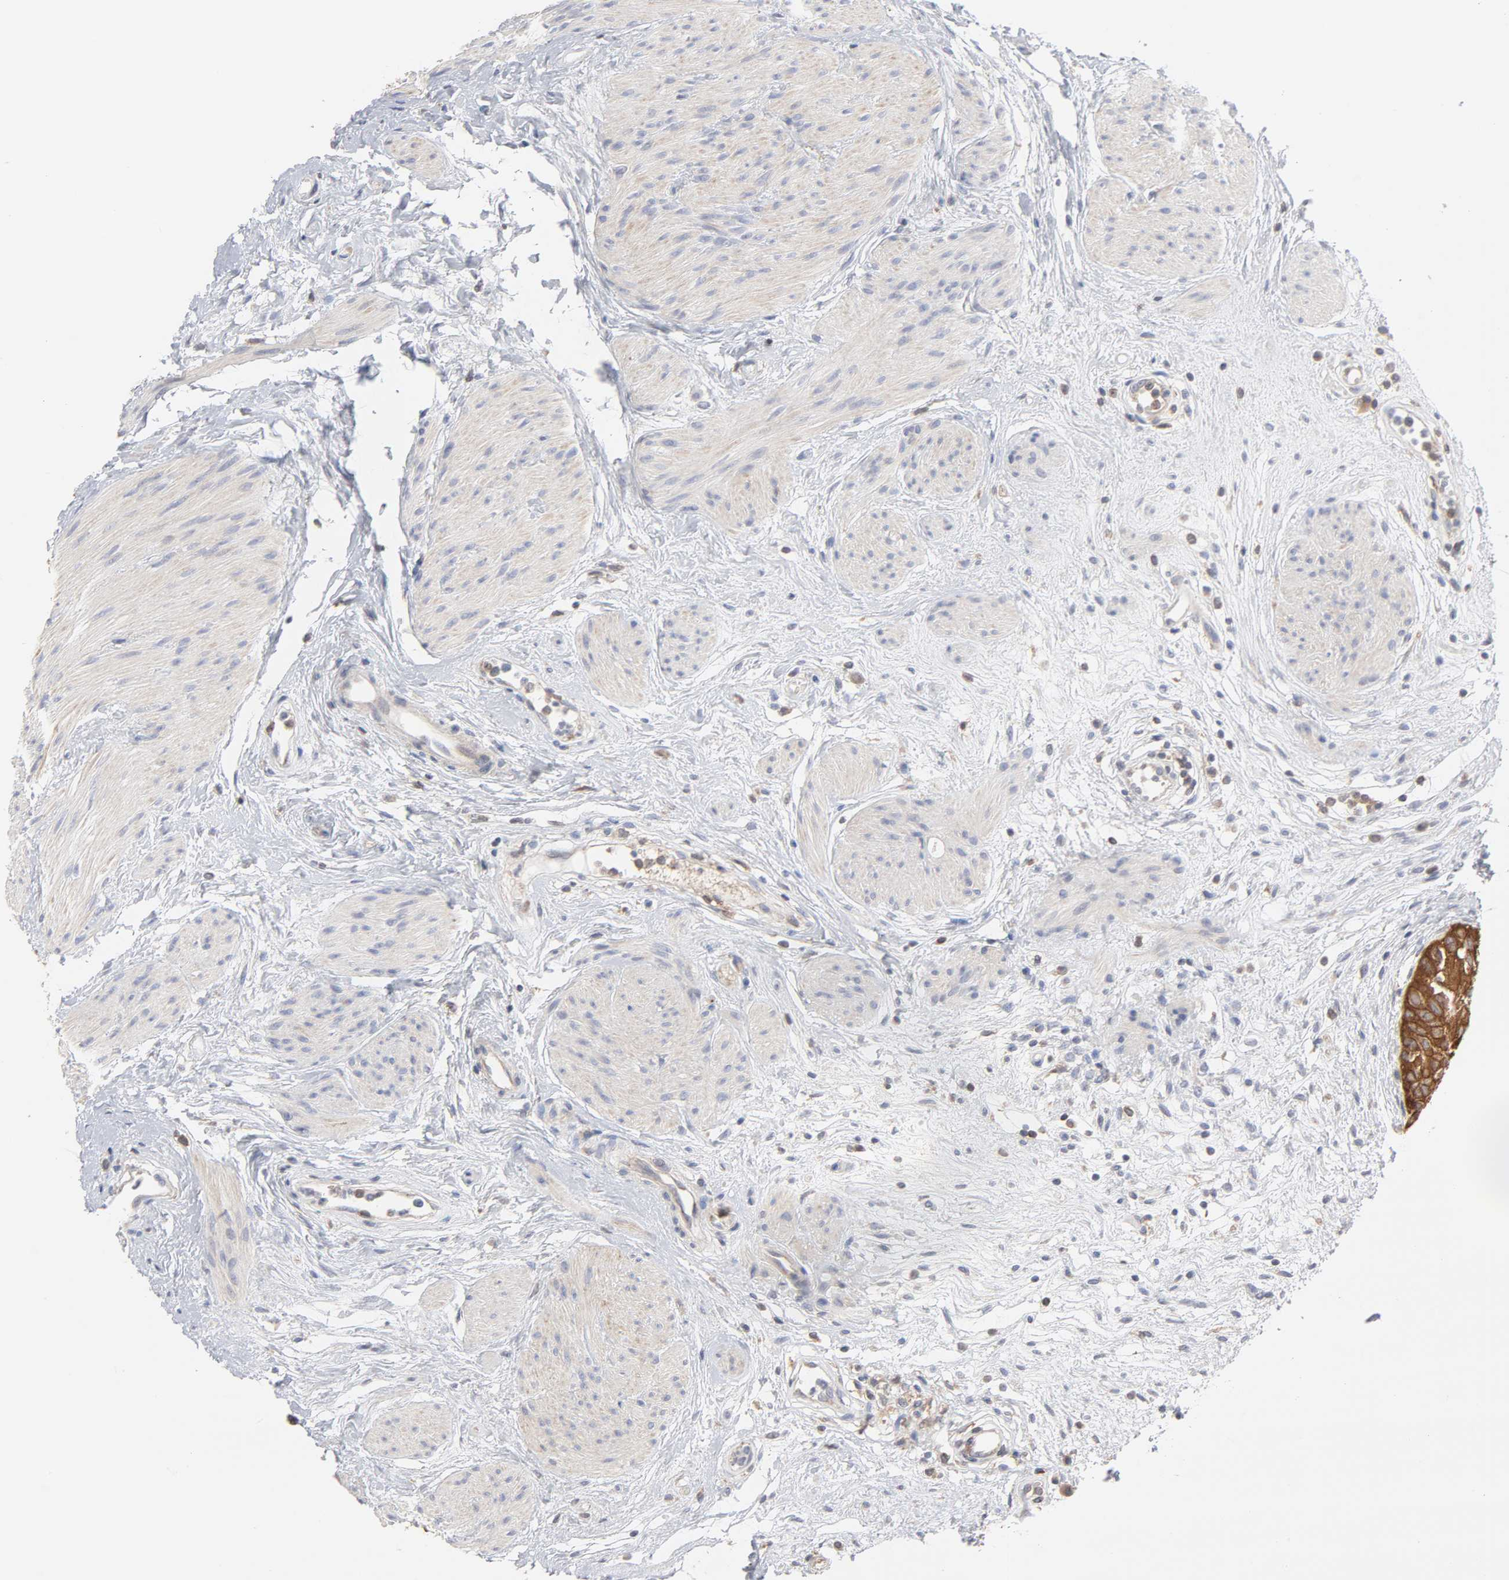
{"staining": {"intensity": "moderate", "quantity": ">75%", "location": "cytoplasmic/membranous"}, "tissue": "urinary bladder", "cell_type": "Urothelial cells", "image_type": "normal", "snomed": [{"axis": "morphology", "description": "Normal tissue, NOS"}, {"axis": "topography", "description": "Urinary bladder"}], "caption": "Protein staining reveals moderate cytoplasmic/membranous positivity in approximately >75% of urothelial cells in unremarkable urinary bladder. (DAB IHC, brown staining for protein, blue staining for nuclei).", "gene": "PPFIBP2", "patient": {"sex": "female", "age": 55}}